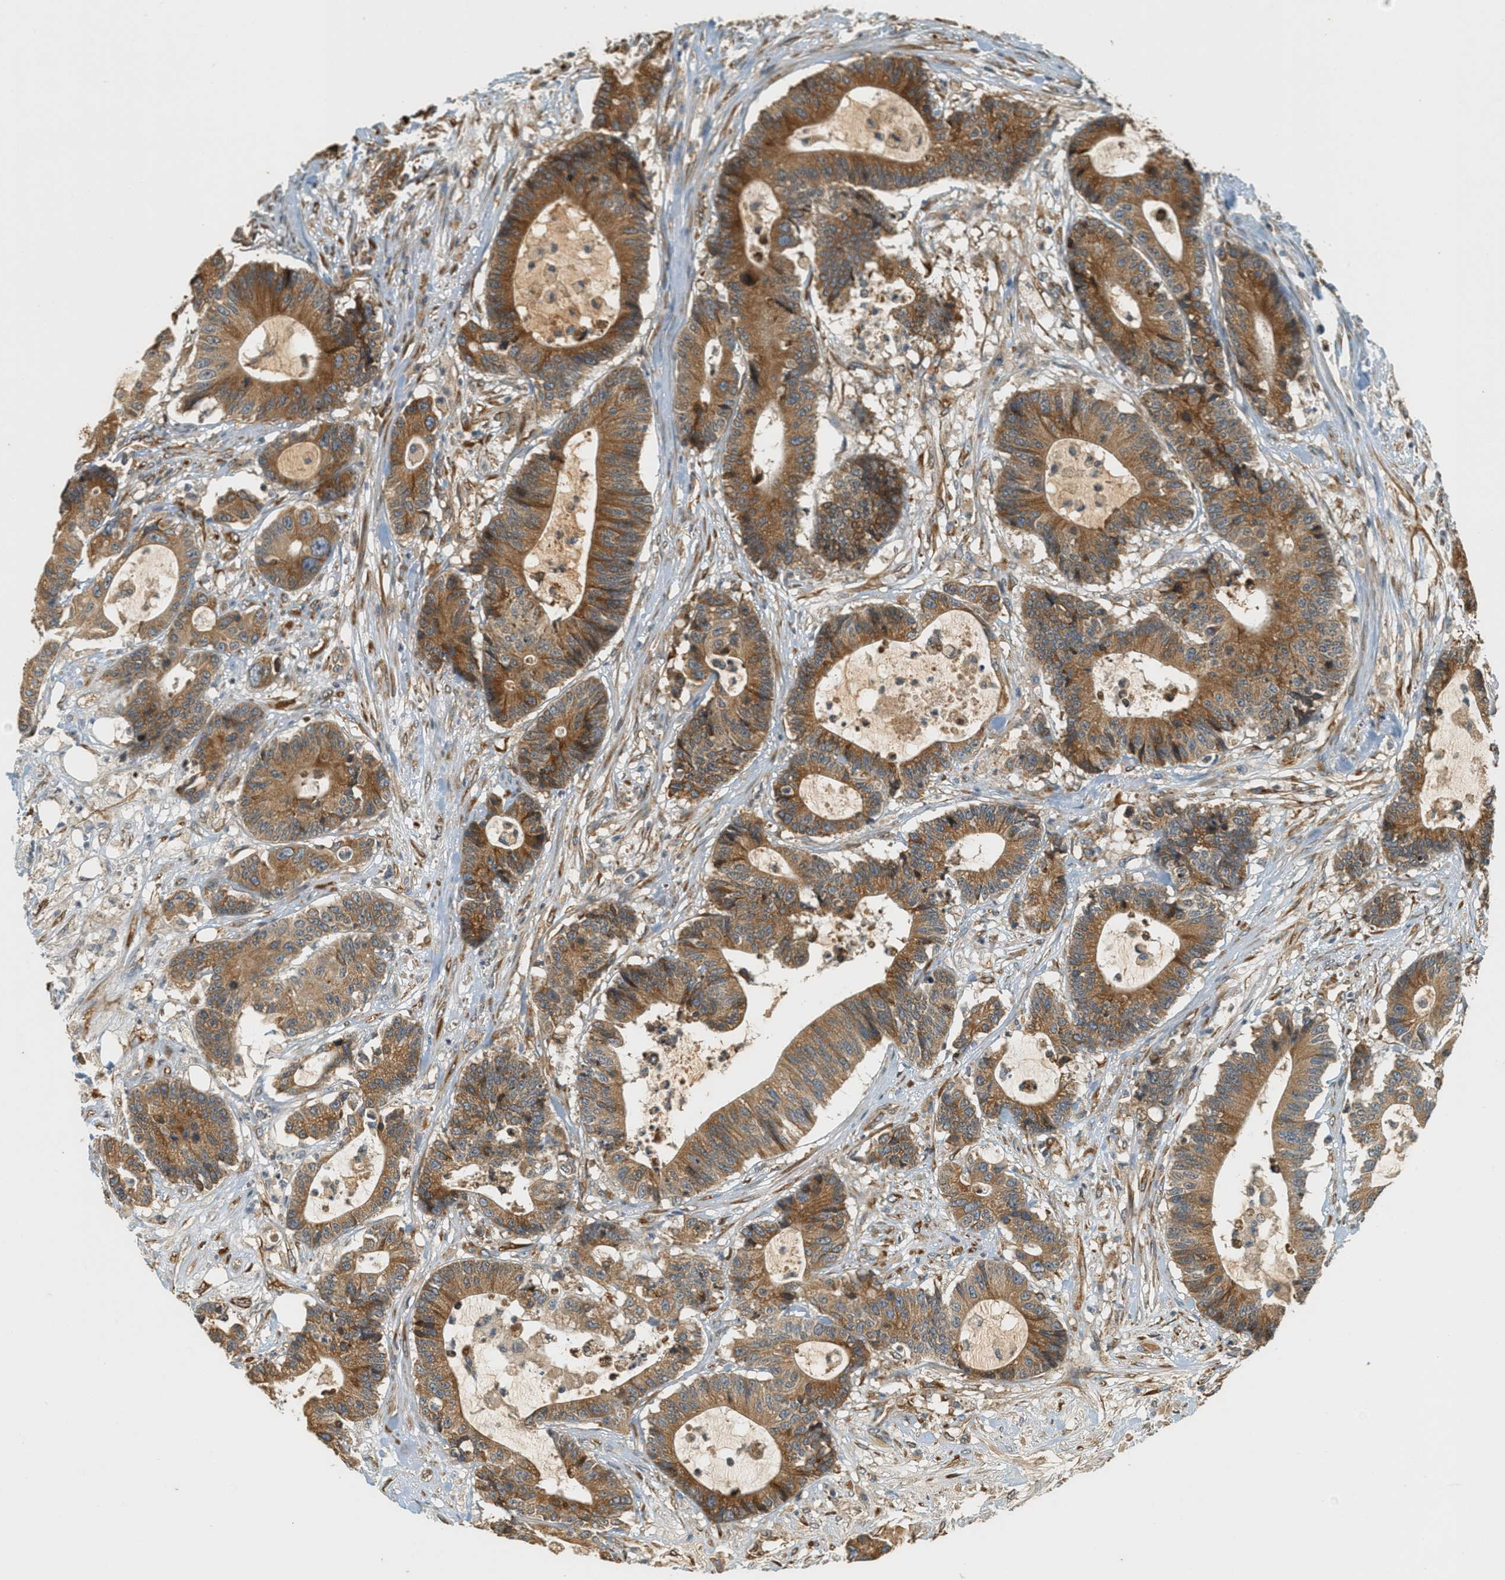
{"staining": {"intensity": "moderate", "quantity": ">75%", "location": "cytoplasmic/membranous"}, "tissue": "colorectal cancer", "cell_type": "Tumor cells", "image_type": "cancer", "snomed": [{"axis": "morphology", "description": "Adenocarcinoma, NOS"}, {"axis": "topography", "description": "Colon"}], "caption": "Colorectal adenocarcinoma stained with a protein marker displays moderate staining in tumor cells.", "gene": "PDK1", "patient": {"sex": "female", "age": 84}}